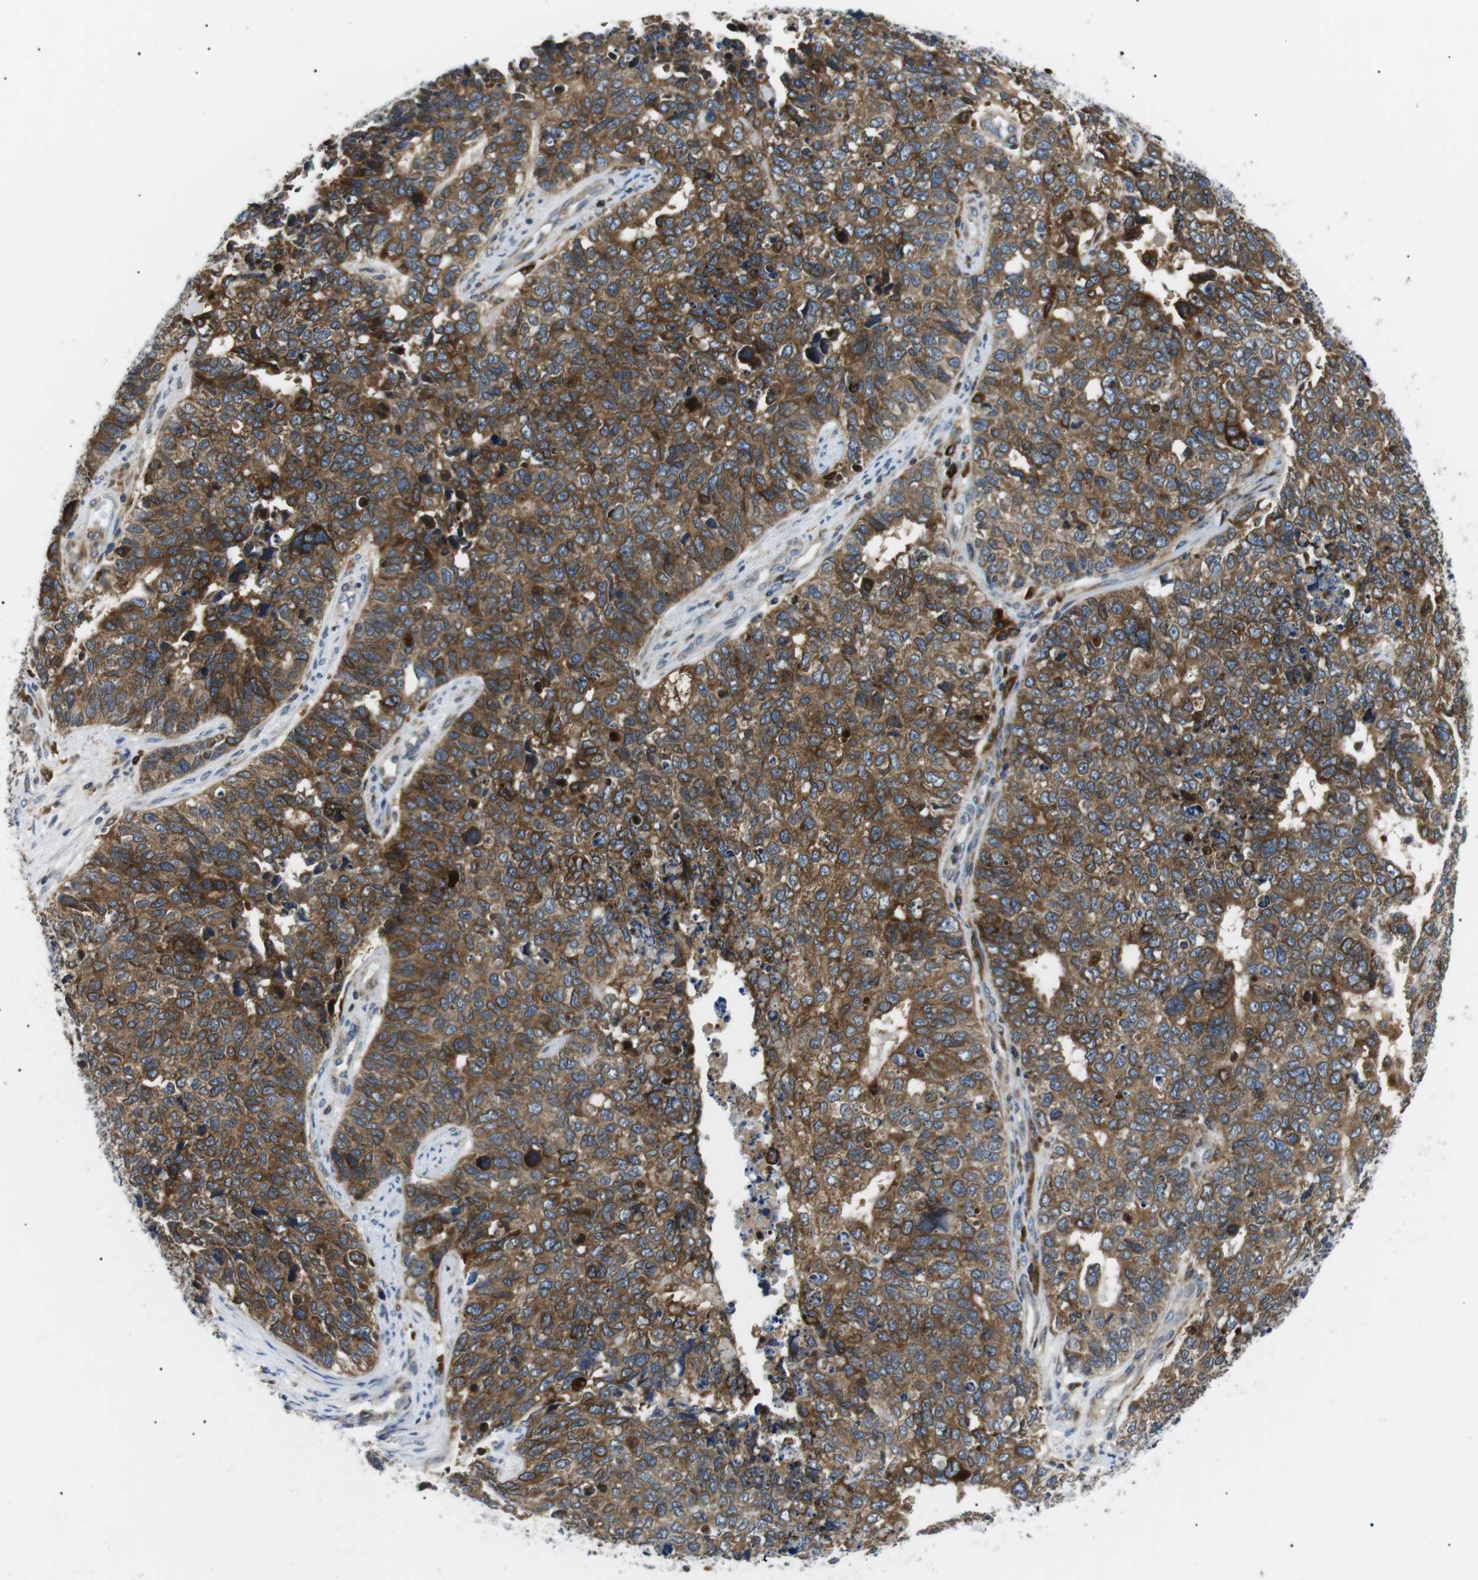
{"staining": {"intensity": "moderate", "quantity": ">75%", "location": "cytoplasmic/membranous"}, "tissue": "cervical cancer", "cell_type": "Tumor cells", "image_type": "cancer", "snomed": [{"axis": "morphology", "description": "Squamous cell carcinoma, NOS"}, {"axis": "topography", "description": "Cervix"}], "caption": "Protein positivity by immunohistochemistry shows moderate cytoplasmic/membranous staining in approximately >75% of tumor cells in cervical cancer (squamous cell carcinoma).", "gene": "RAB9A", "patient": {"sex": "female", "age": 63}}